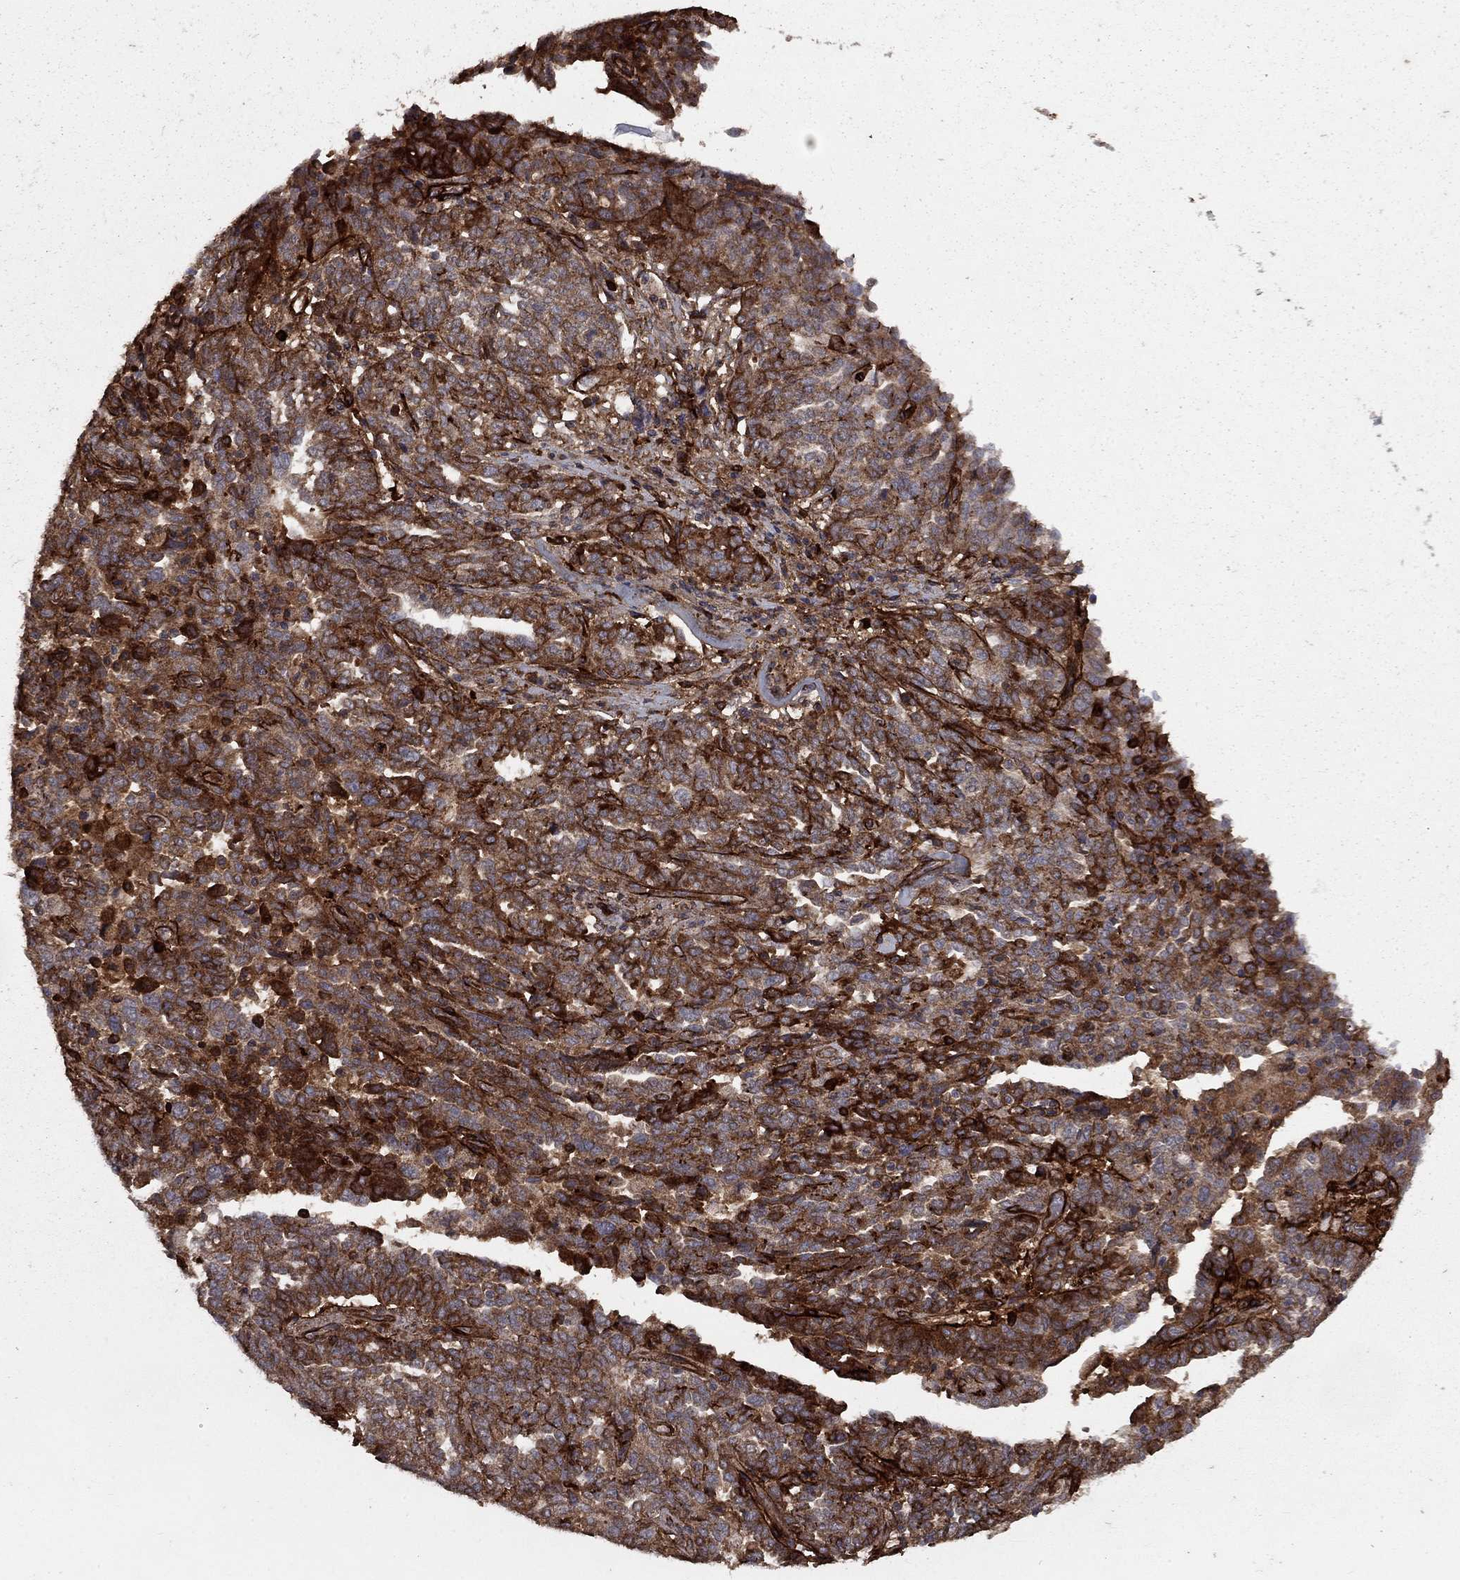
{"staining": {"intensity": "strong", "quantity": "25%-75%", "location": "cytoplasmic/membranous"}, "tissue": "ovarian cancer", "cell_type": "Tumor cells", "image_type": "cancer", "snomed": [{"axis": "morphology", "description": "Cystadenocarcinoma, serous, NOS"}, {"axis": "topography", "description": "Ovary"}], "caption": "A high-resolution histopathology image shows immunohistochemistry (IHC) staining of serous cystadenocarcinoma (ovarian), which exhibits strong cytoplasmic/membranous staining in about 25%-75% of tumor cells. The staining is performed using DAB brown chromogen to label protein expression. The nuclei are counter-stained blue using hematoxylin.", "gene": "COL18A1", "patient": {"sex": "female", "age": 67}}